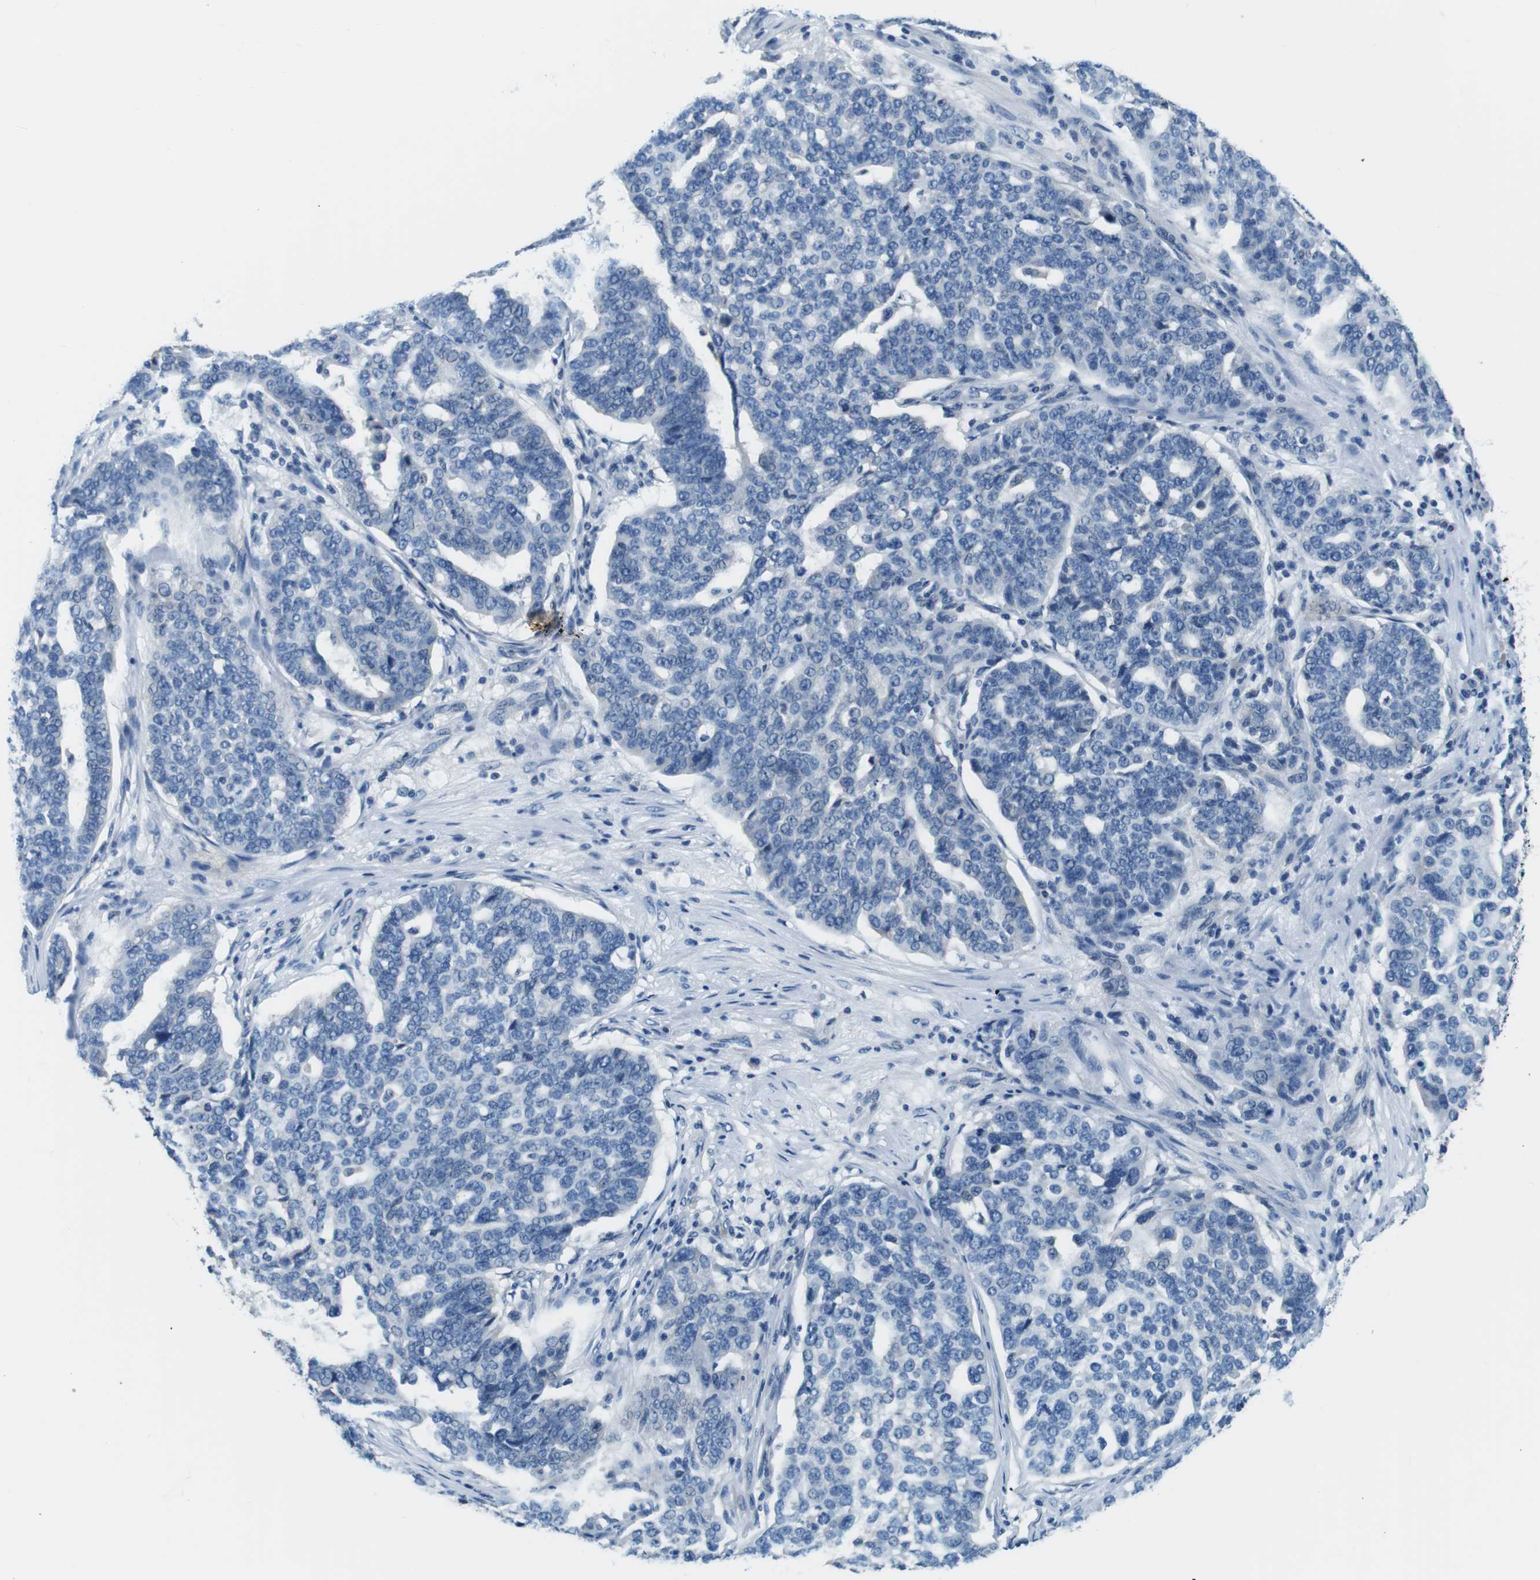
{"staining": {"intensity": "negative", "quantity": "none", "location": "none"}, "tissue": "ovarian cancer", "cell_type": "Tumor cells", "image_type": "cancer", "snomed": [{"axis": "morphology", "description": "Cystadenocarcinoma, serous, NOS"}, {"axis": "topography", "description": "Ovary"}], "caption": "Immunohistochemistry (IHC) image of neoplastic tissue: serous cystadenocarcinoma (ovarian) stained with DAB demonstrates no significant protein expression in tumor cells. Brightfield microscopy of immunohistochemistry stained with DAB (brown) and hematoxylin (blue), captured at high magnification.", "gene": "DENND4C", "patient": {"sex": "female", "age": 59}}